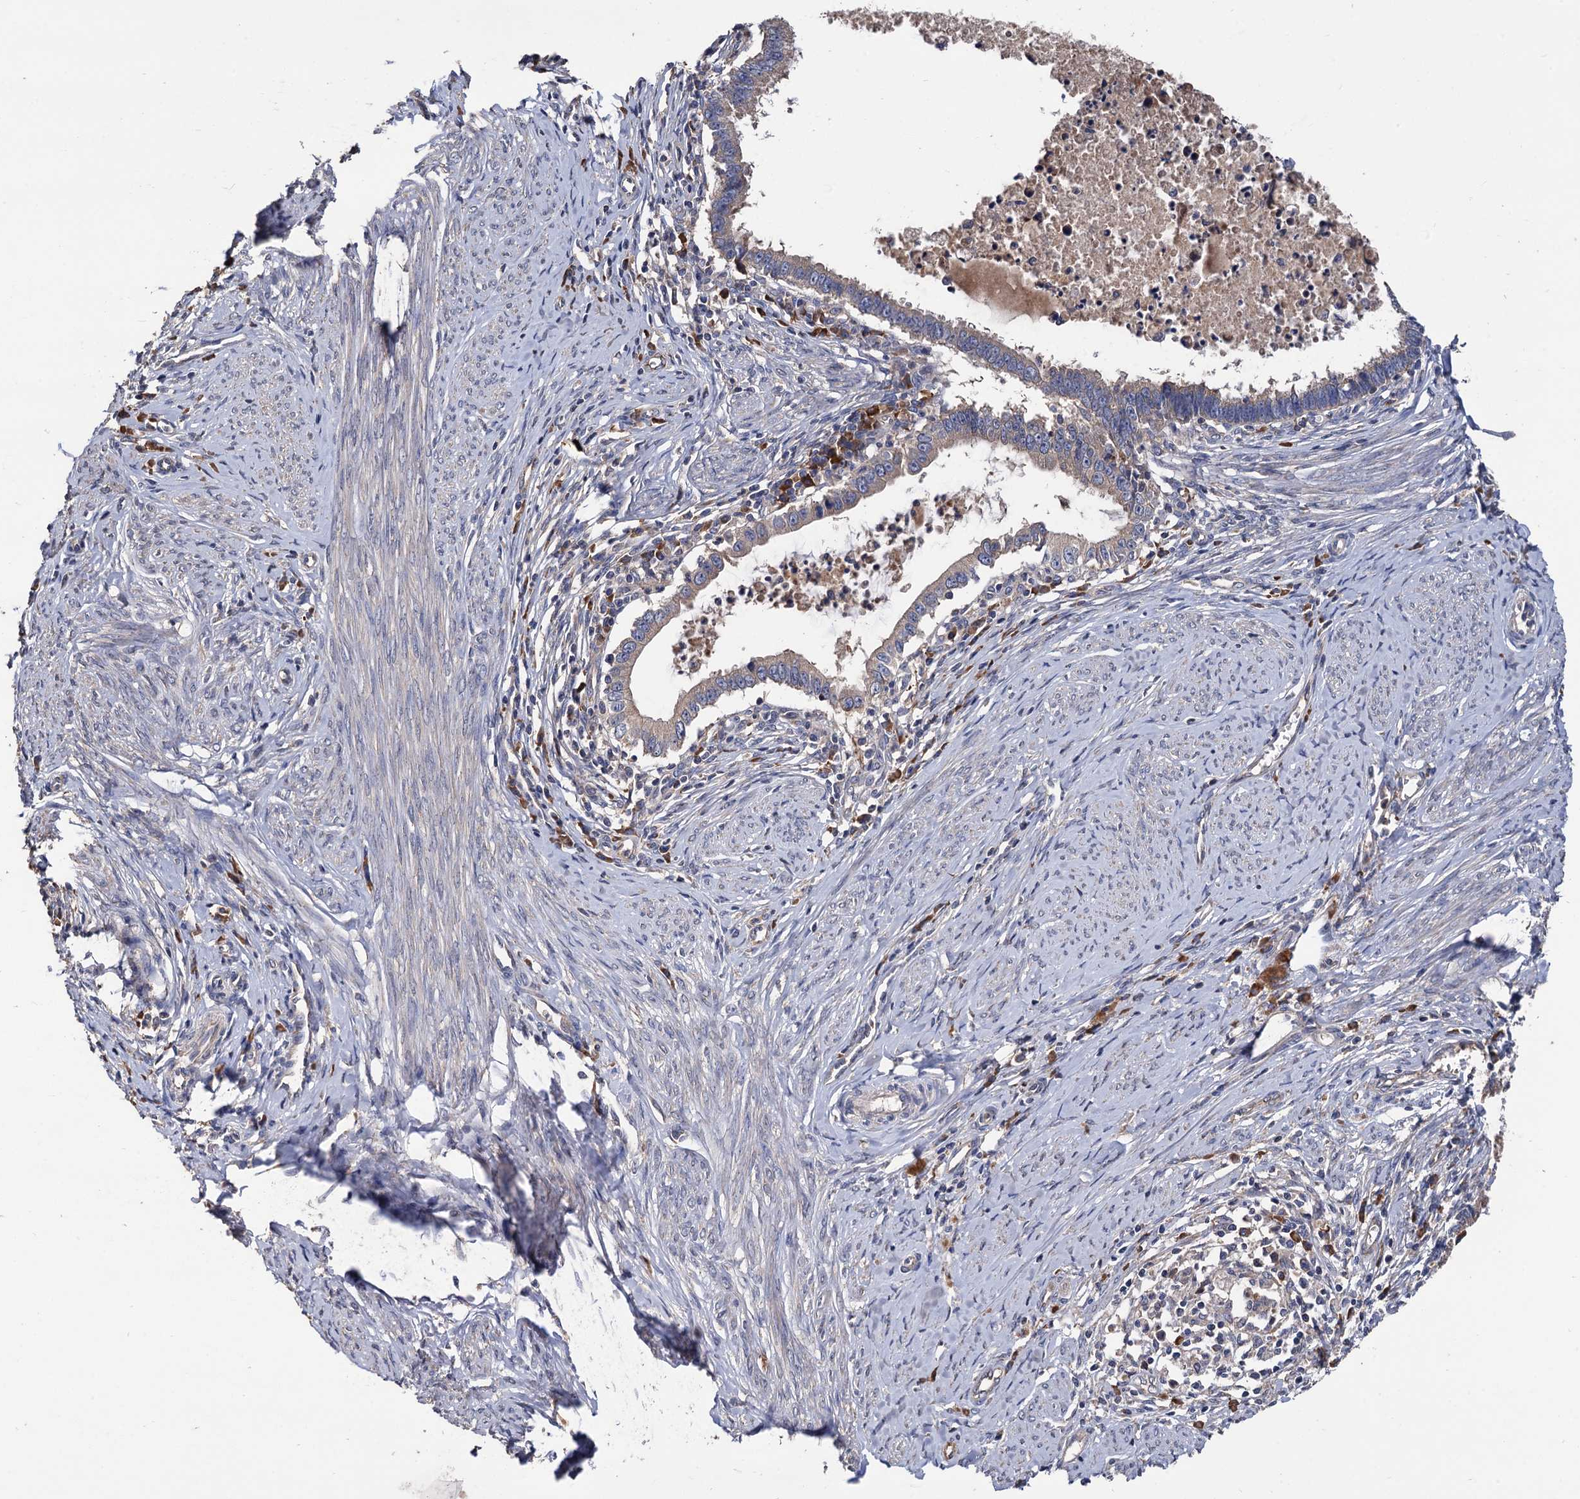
{"staining": {"intensity": "weak", "quantity": ">75%", "location": "cytoplasmic/membranous"}, "tissue": "cervical cancer", "cell_type": "Tumor cells", "image_type": "cancer", "snomed": [{"axis": "morphology", "description": "Adenocarcinoma, NOS"}, {"axis": "topography", "description": "Cervix"}], "caption": "A low amount of weak cytoplasmic/membranous expression is seen in about >75% of tumor cells in adenocarcinoma (cervical) tissue. Immunohistochemistry (ihc) stains the protein of interest in brown and the nuclei are stained blue.", "gene": "RASSF1", "patient": {"sex": "female", "age": 36}}